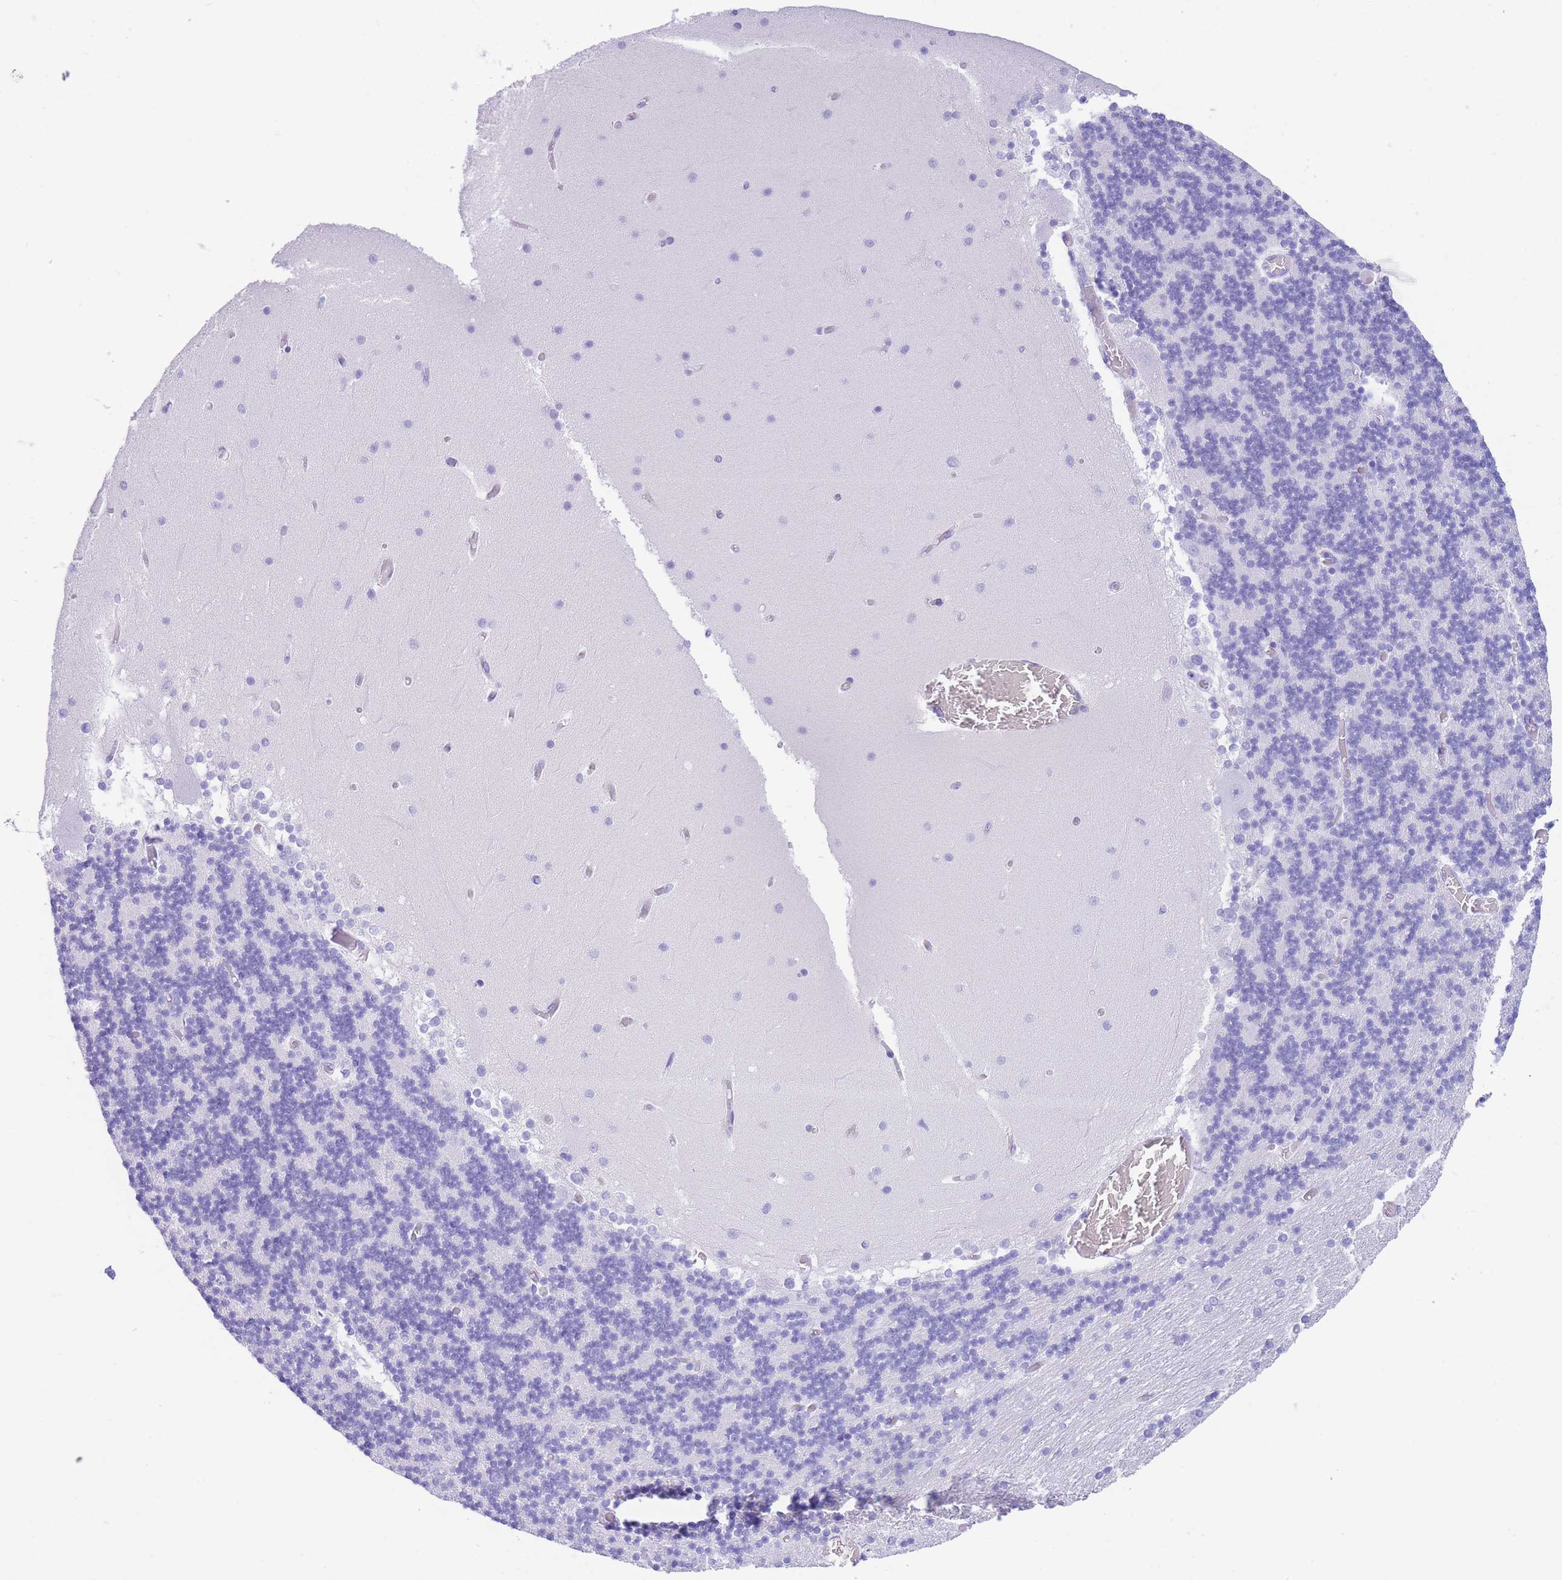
{"staining": {"intensity": "negative", "quantity": "none", "location": "none"}, "tissue": "cerebellum", "cell_type": "Cells in granular layer", "image_type": "normal", "snomed": [{"axis": "morphology", "description": "Normal tissue, NOS"}, {"axis": "topography", "description": "Cerebellum"}], "caption": "Immunohistochemistry of benign cerebellum exhibits no positivity in cells in granular layer.", "gene": "SLCO1B1", "patient": {"sex": "female", "age": 28}}